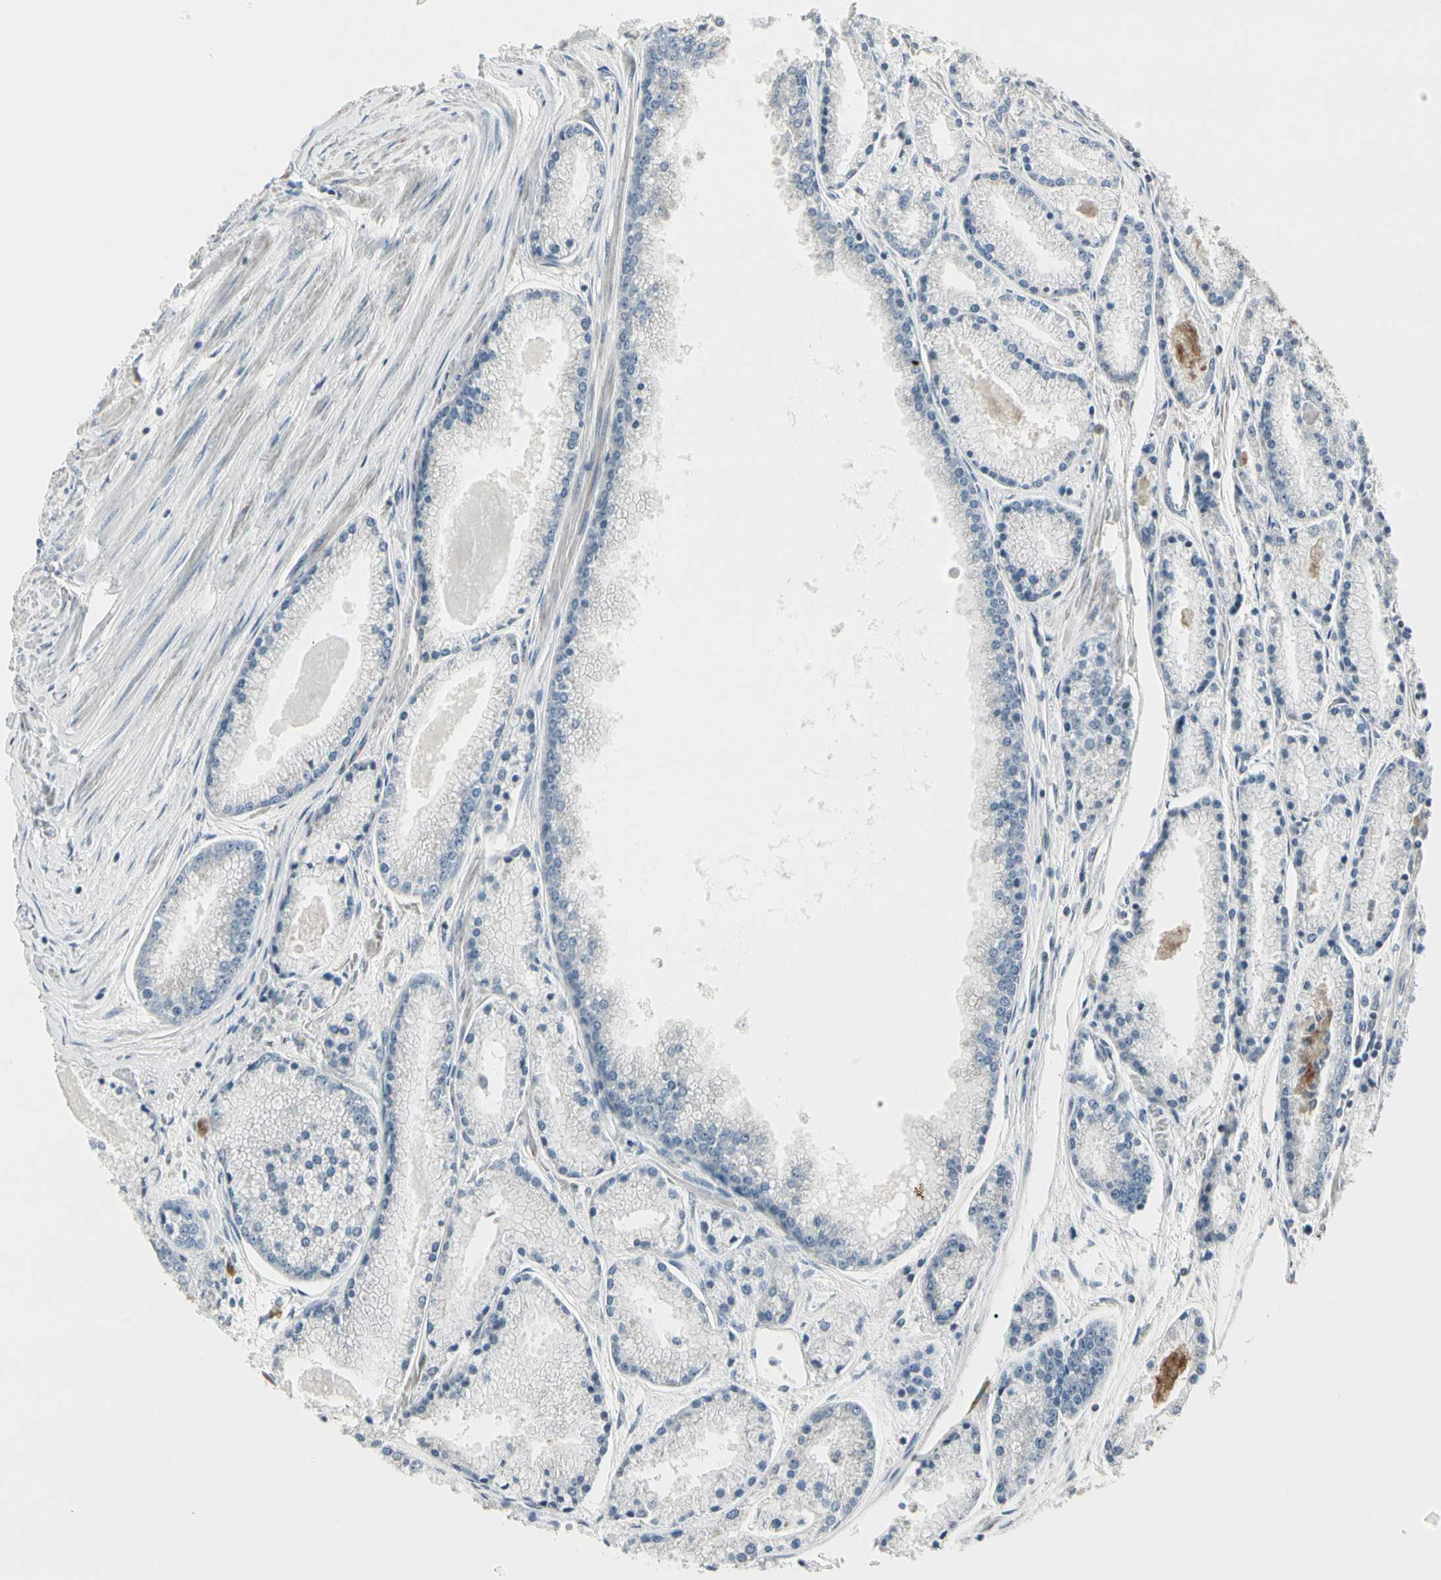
{"staining": {"intensity": "negative", "quantity": "none", "location": "none"}, "tissue": "prostate cancer", "cell_type": "Tumor cells", "image_type": "cancer", "snomed": [{"axis": "morphology", "description": "Adenocarcinoma, High grade"}, {"axis": "topography", "description": "Prostate"}], "caption": "An immunohistochemistry photomicrograph of prostate cancer is shown. There is no staining in tumor cells of prostate cancer. (Brightfield microscopy of DAB (3,3'-diaminobenzidine) IHC at high magnification).", "gene": "TMEM176A", "patient": {"sex": "male", "age": 61}}